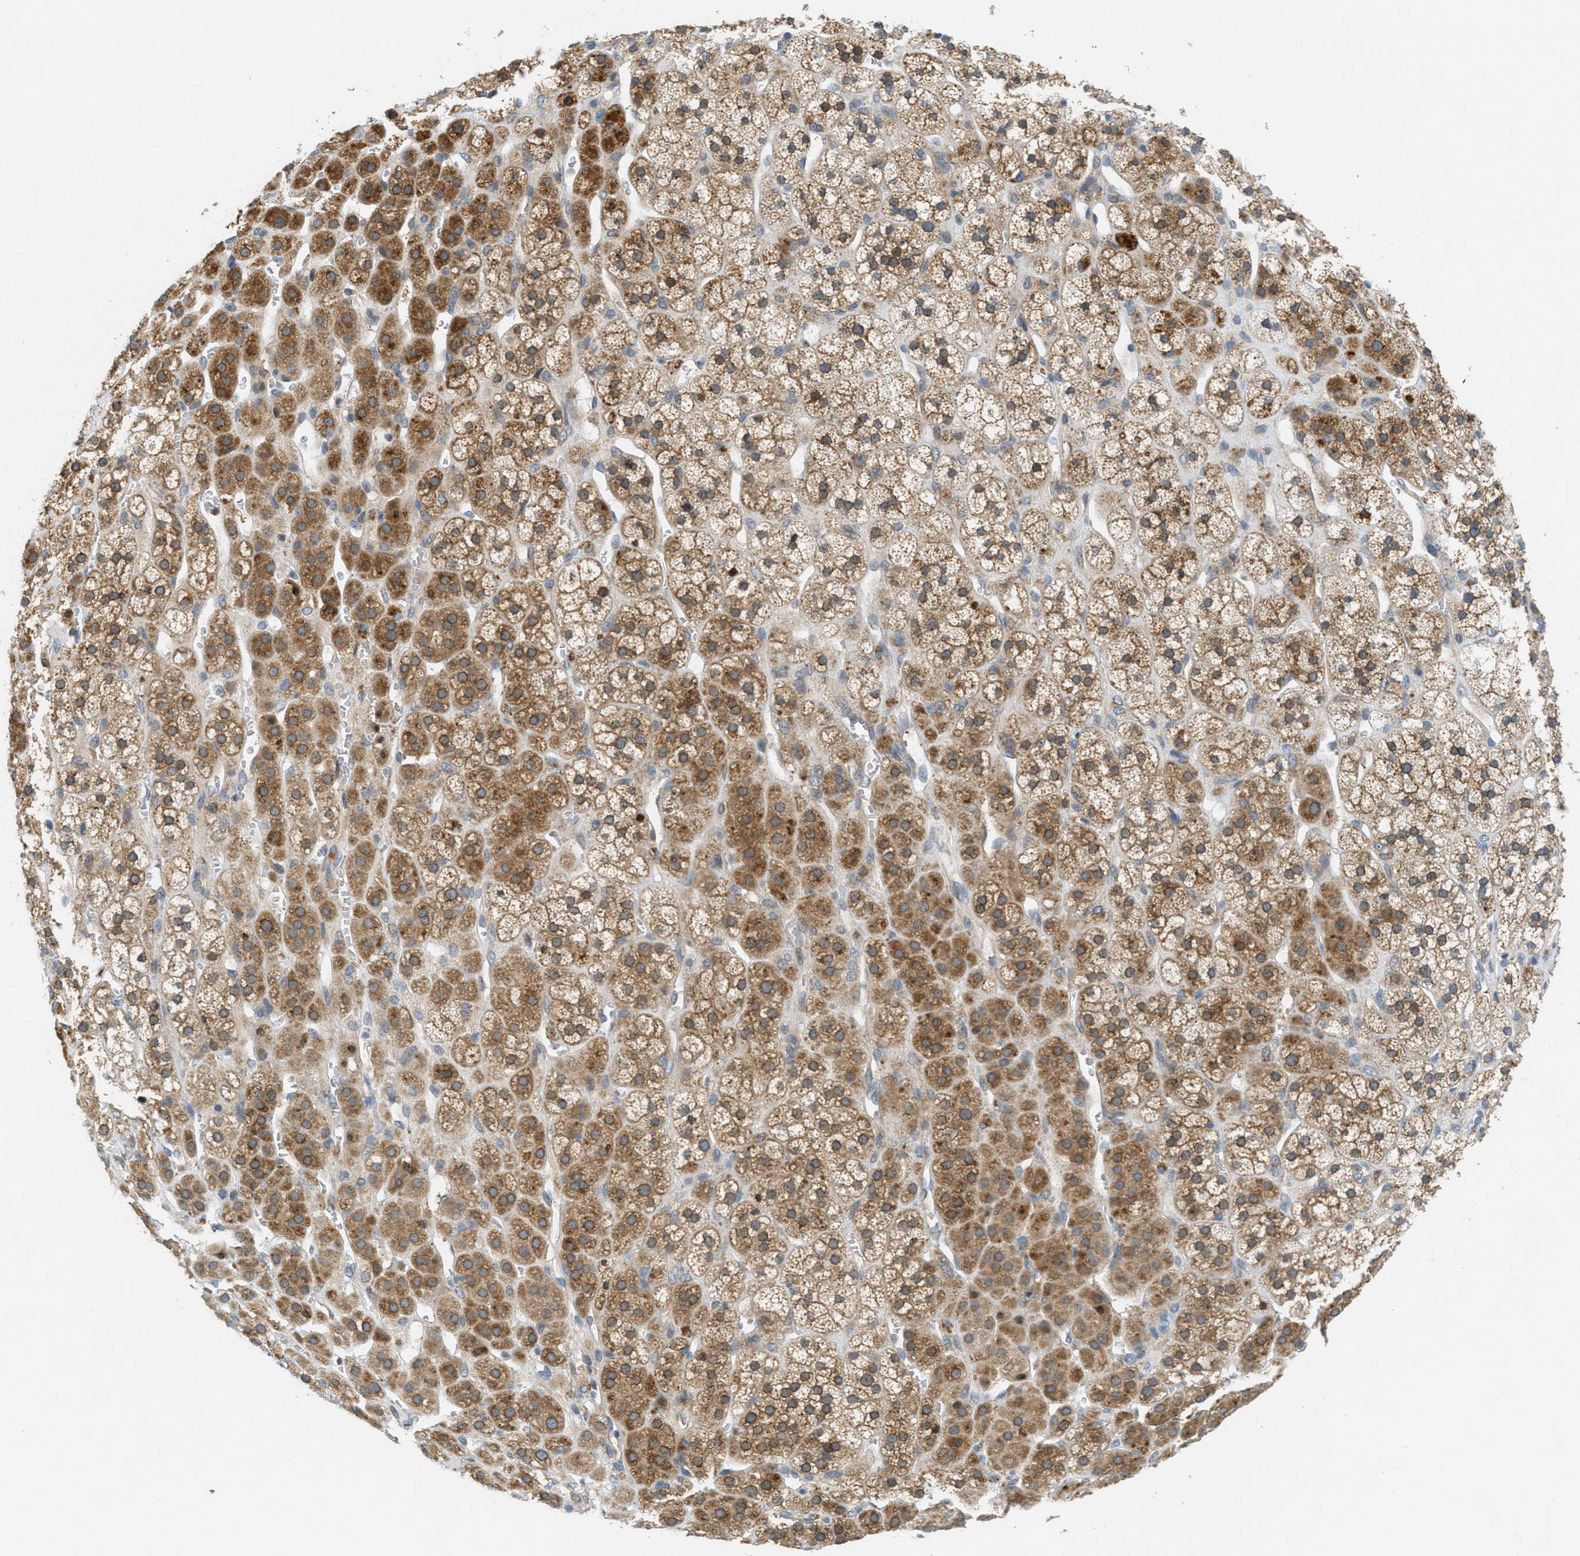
{"staining": {"intensity": "strong", "quantity": ">75%", "location": "cytoplasmic/membranous"}, "tissue": "adrenal gland", "cell_type": "Glandular cells", "image_type": "normal", "snomed": [{"axis": "morphology", "description": "Normal tissue, NOS"}, {"axis": "topography", "description": "Adrenal gland"}], "caption": "Protein analysis of unremarkable adrenal gland demonstrates strong cytoplasmic/membranous positivity in about >75% of glandular cells.", "gene": "SIGMAR1", "patient": {"sex": "male", "age": 56}}